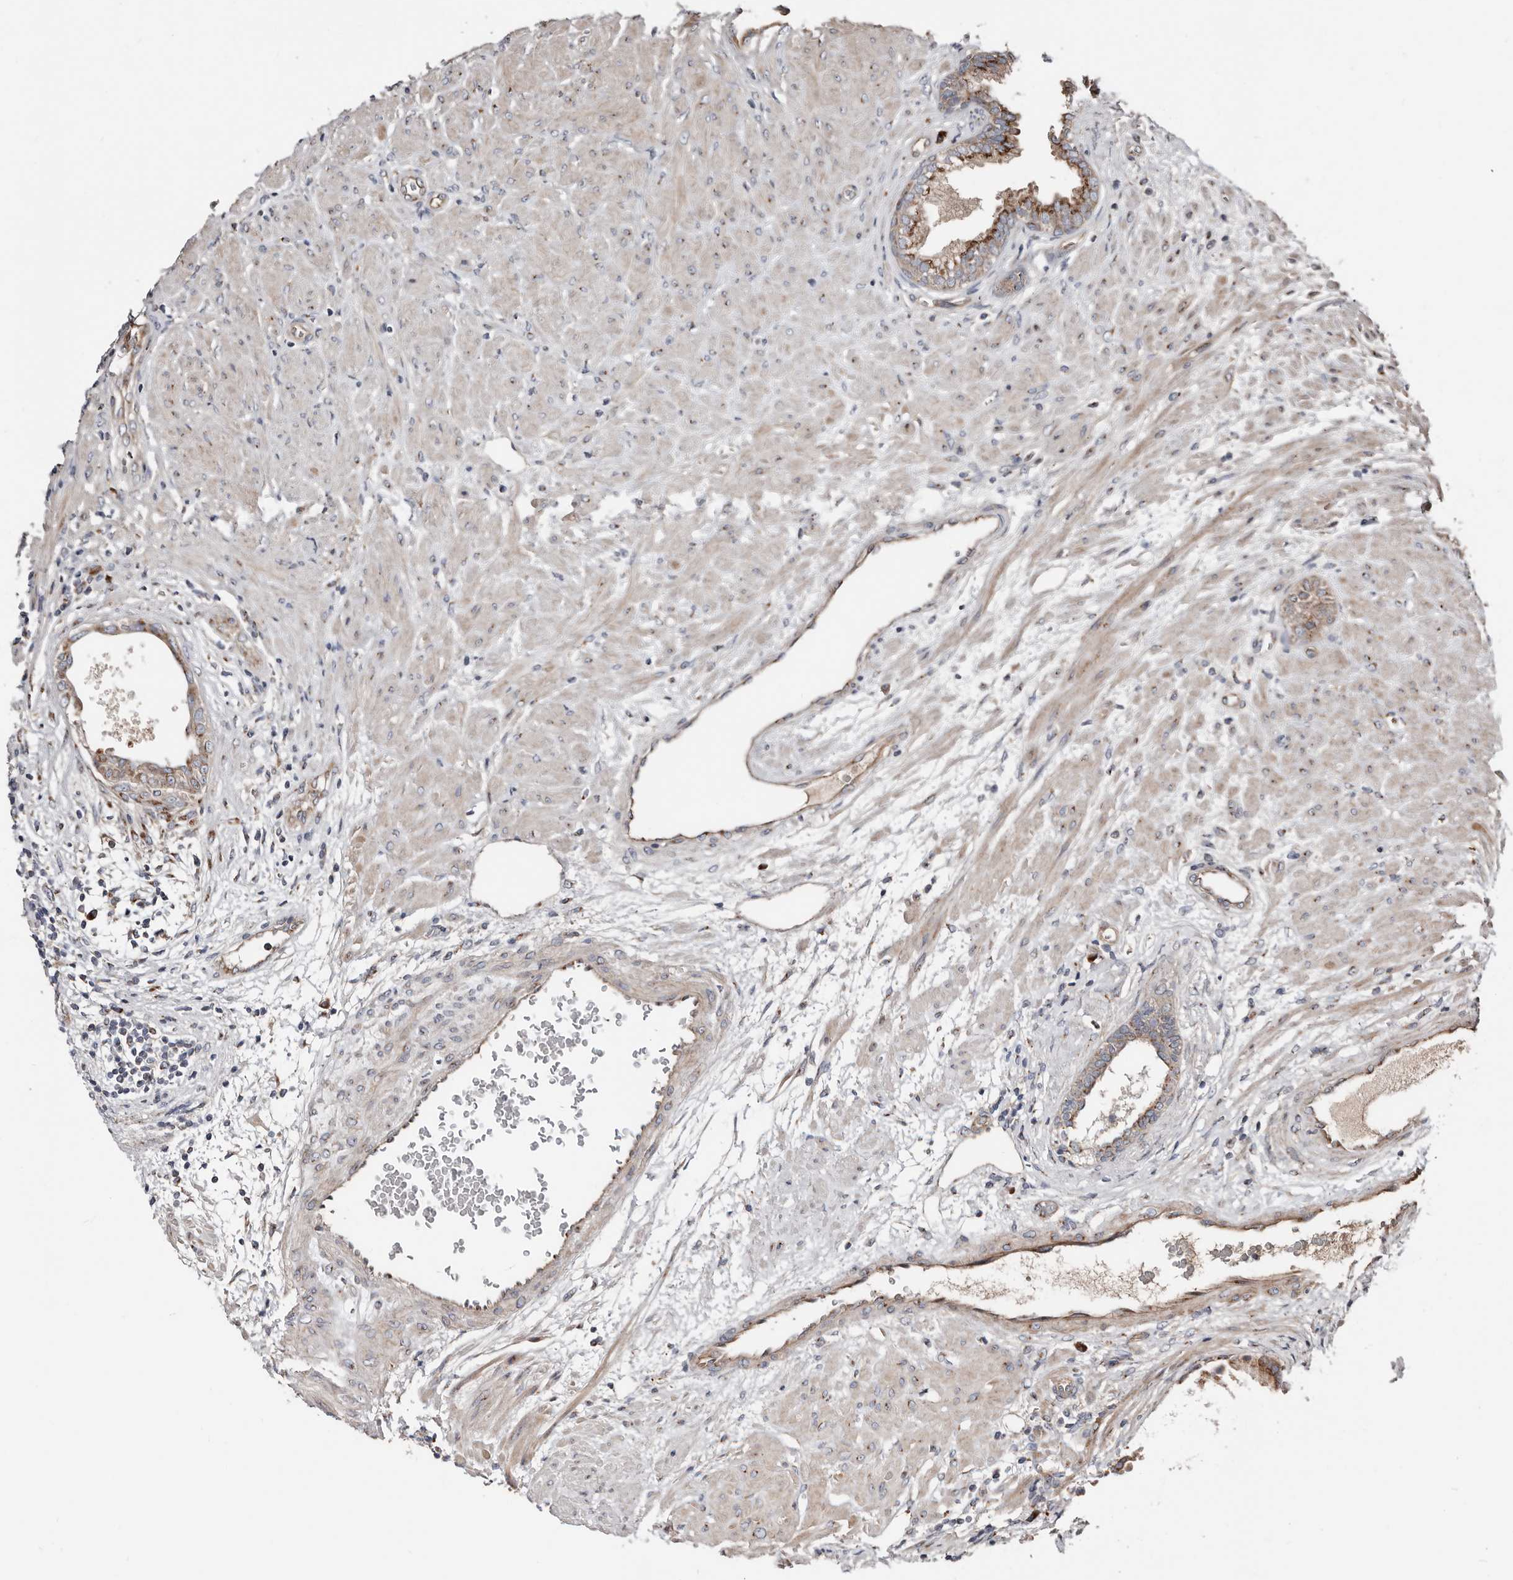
{"staining": {"intensity": "strong", "quantity": ">75%", "location": "cytoplasmic/membranous"}, "tissue": "prostate", "cell_type": "Glandular cells", "image_type": "normal", "snomed": [{"axis": "morphology", "description": "Normal tissue, NOS"}, {"axis": "topography", "description": "Prostate"}], "caption": "Prostate stained with a brown dye displays strong cytoplasmic/membranous positive positivity in approximately >75% of glandular cells.", "gene": "COG1", "patient": {"sex": "male", "age": 76}}